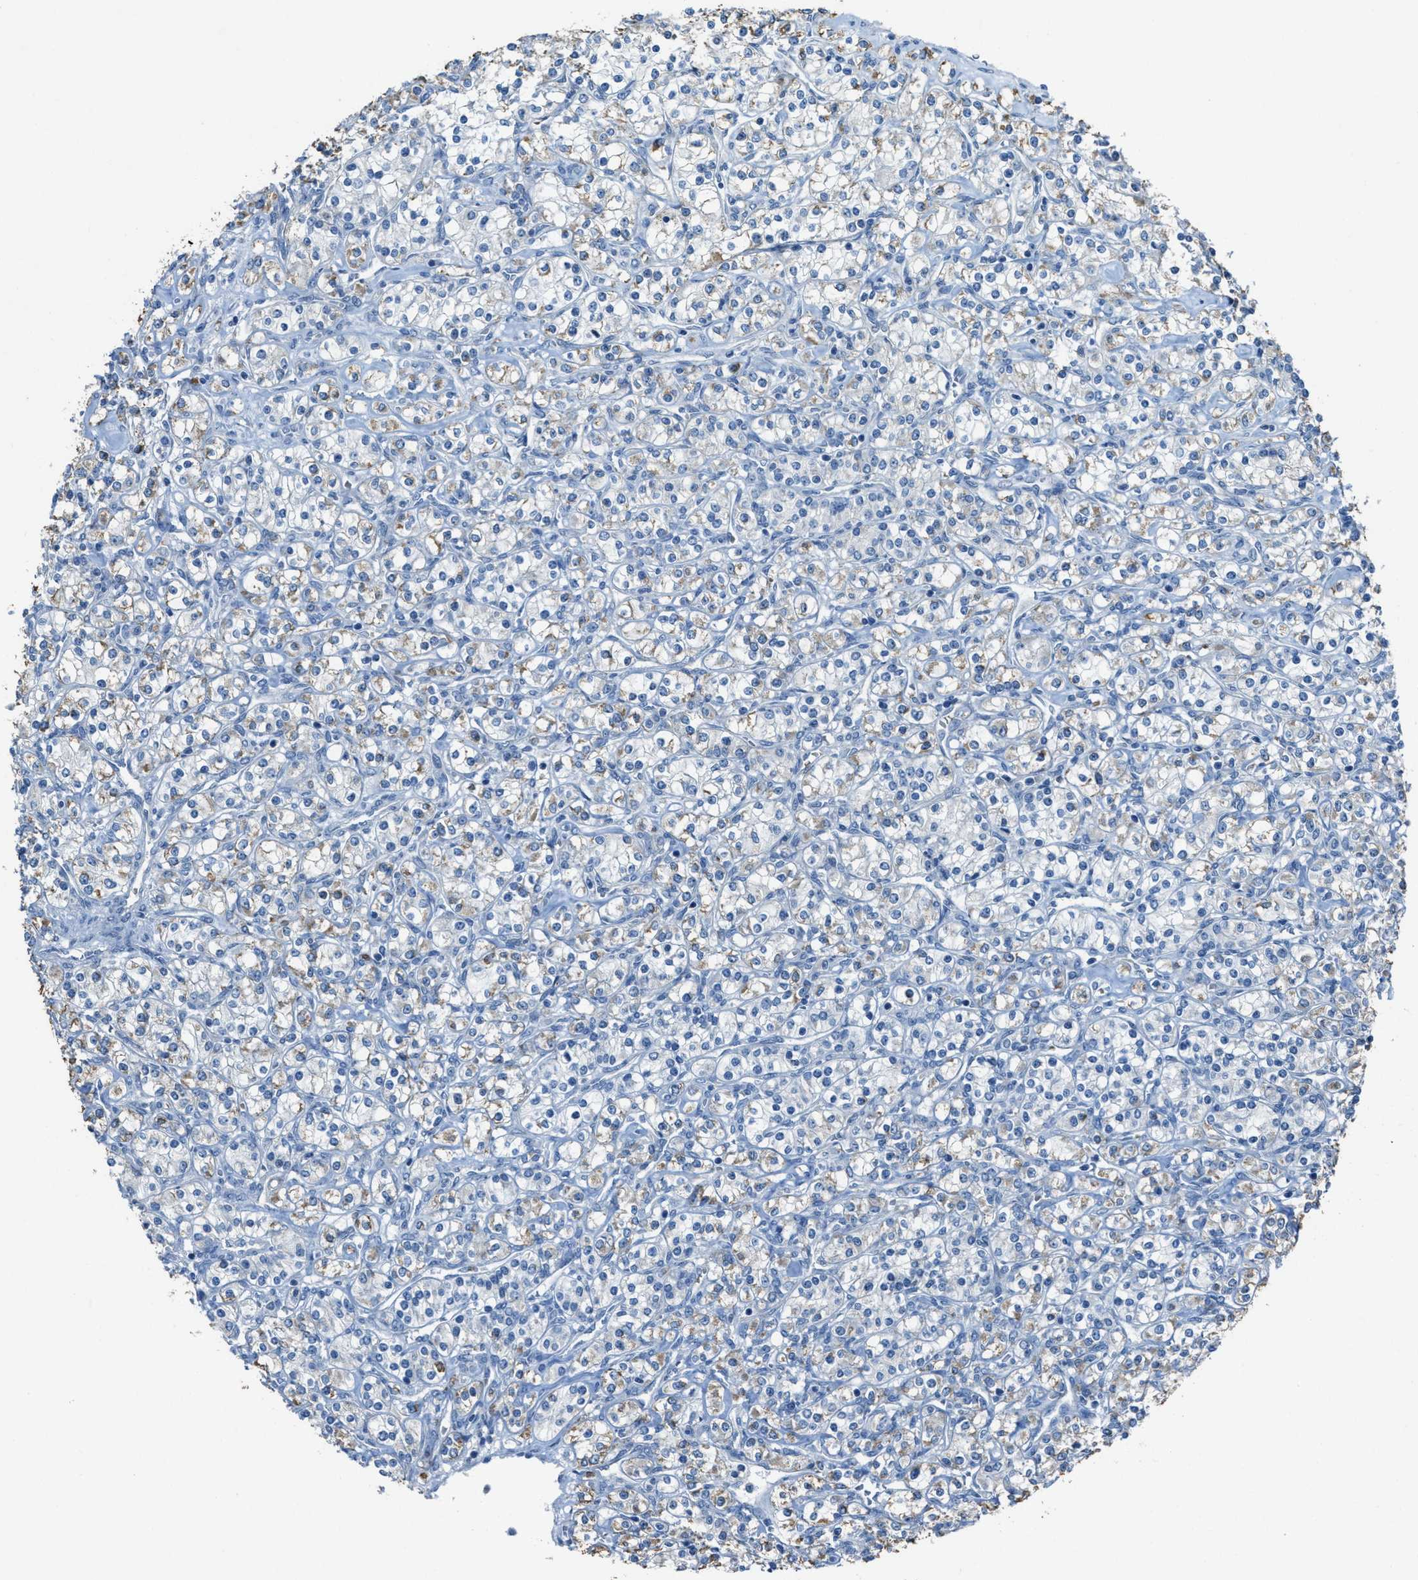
{"staining": {"intensity": "negative", "quantity": "none", "location": "none"}, "tissue": "renal cancer", "cell_type": "Tumor cells", "image_type": "cancer", "snomed": [{"axis": "morphology", "description": "Adenocarcinoma, NOS"}, {"axis": "topography", "description": "Kidney"}], "caption": "The micrograph demonstrates no staining of tumor cells in renal adenocarcinoma.", "gene": "CDON", "patient": {"sex": "male", "age": 77}}